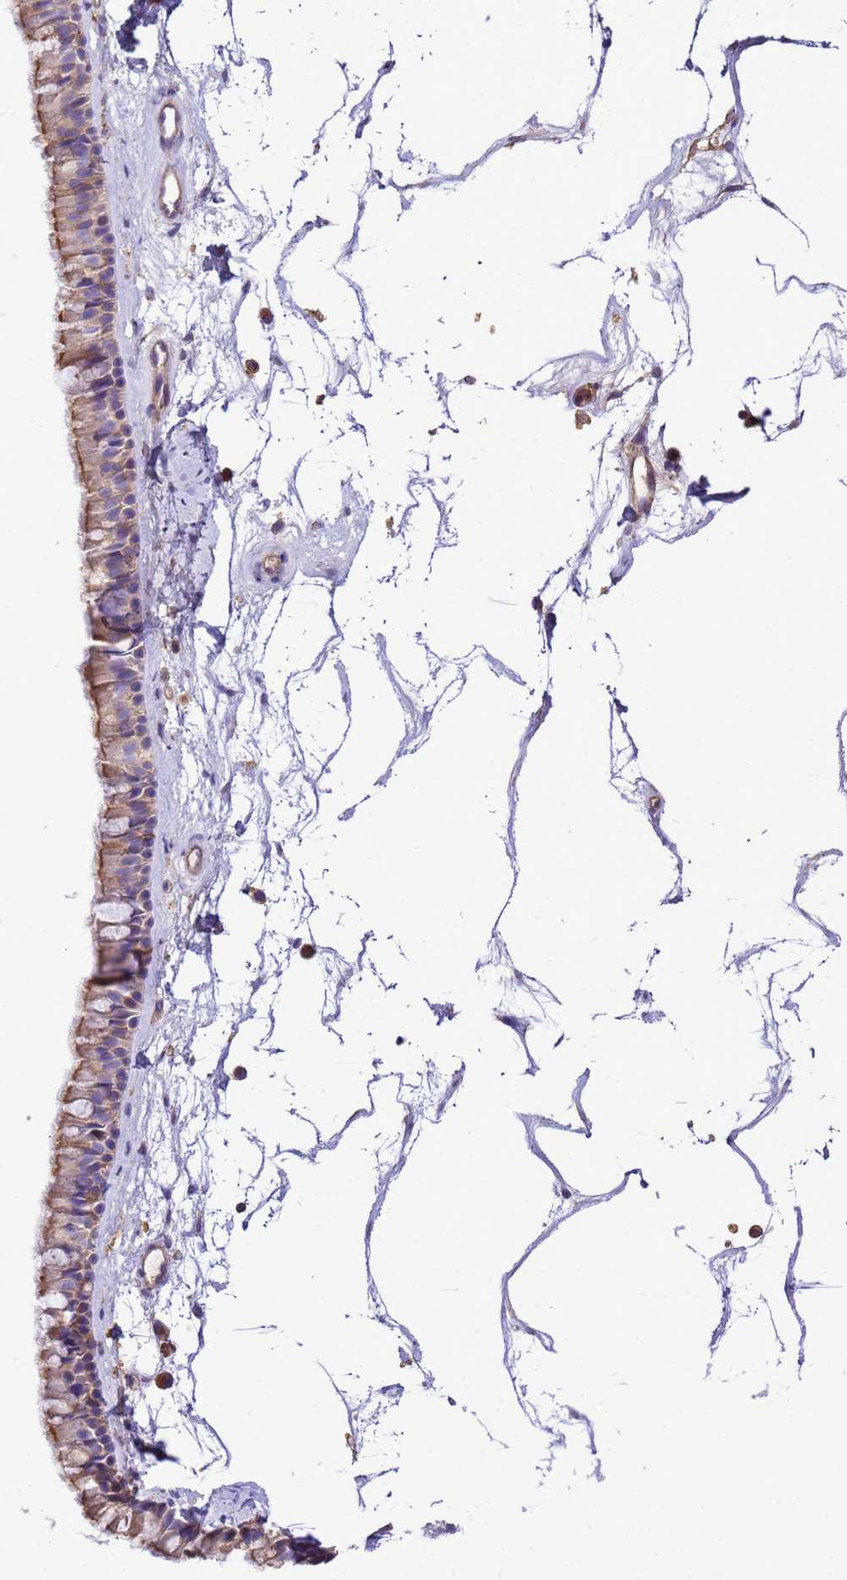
{"staining": {"intensity": "moderate", "quantity": "25%-75%", "location": "cytoplasmic/membranous"}, "tissue": "nasopharynx", "cell_type": "Respiratory epithelial cells", "image_type": "normal", "snomed": [{"axis": "morphology", "description": "Normal tissue, NOS"}, {"axis": "topography", "description": "Nasopharynx"}], "caption": "Unremarkable nasopharynx exhibits moderate cytoplasmic/membranous staining in about 25%-75% of respiratory epithelial cells, visualized by immunohistochemistry.", "gene": "WDR64", "patient": {"sex": "male", "age": 64}}